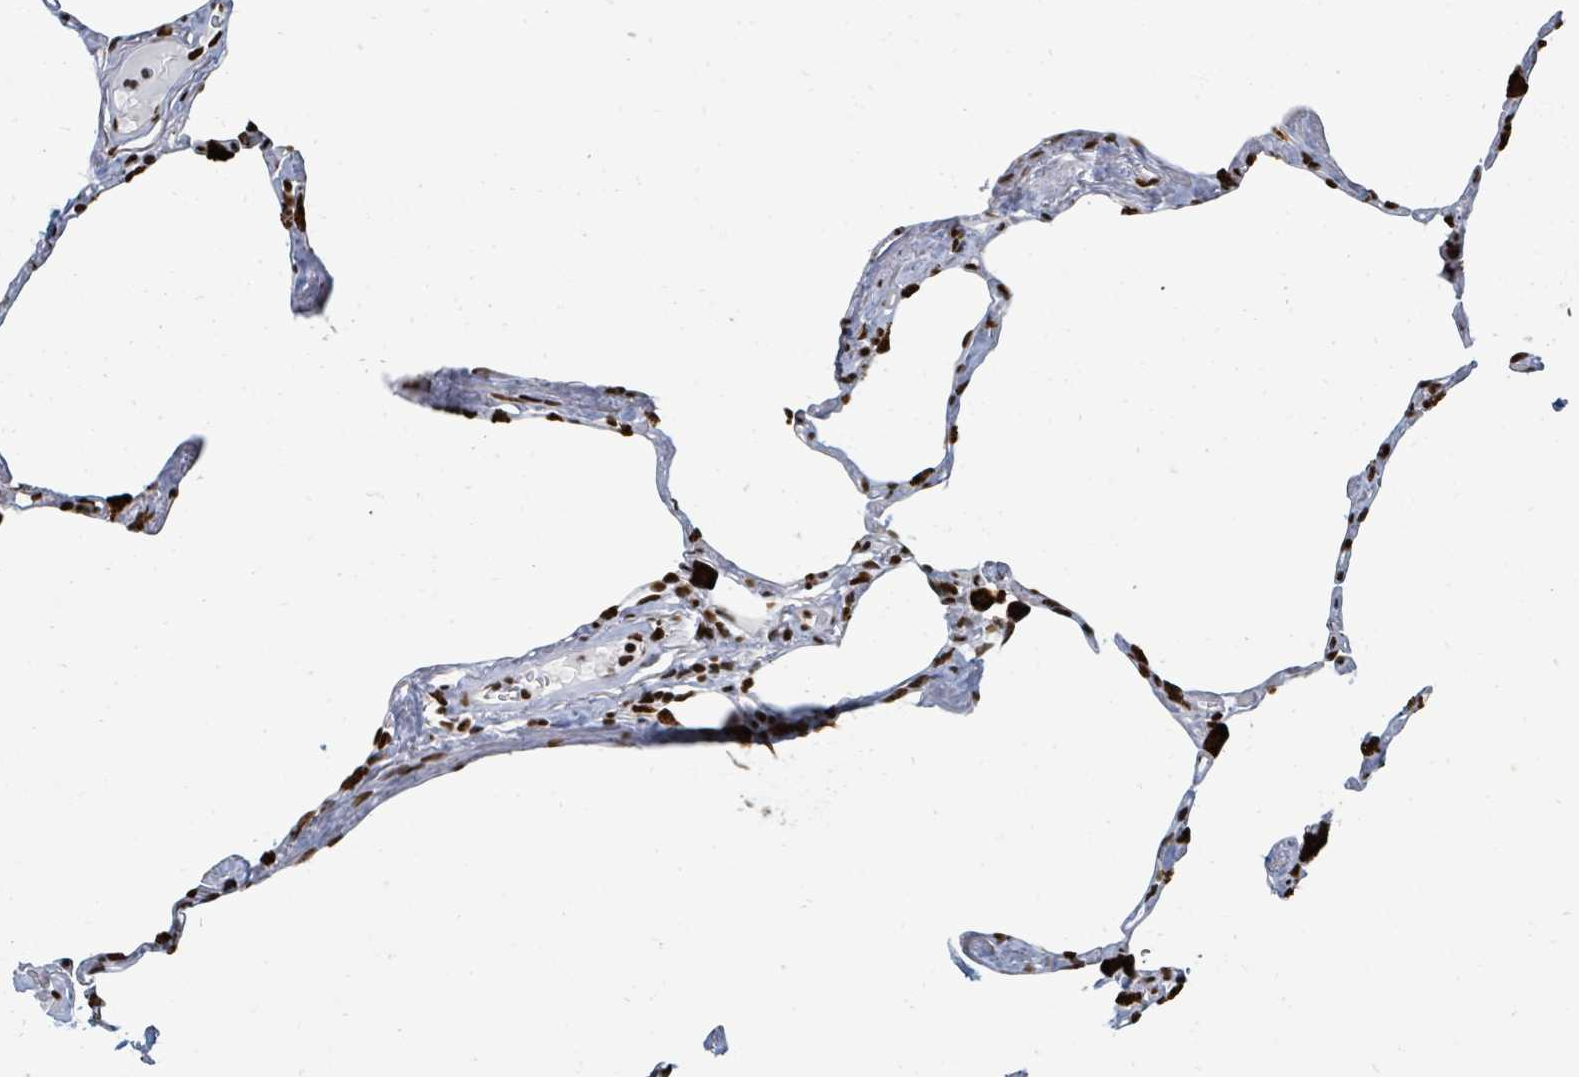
{"staining": {"intensity": "strong", "quantity": "25%-75%", "location": "cytoplasmic/membranous,nuclear"}, "tissue": "lung", "cell_type": "Alveolar cells", "image_type": "normal", "snomed": [{"axis": "morphology", "description": "Normal tissue, NOS"}, {"axis": "topography", "description": "Lung"}], "caption": "Immunohistochemical staining of benign lung reveals 25%-75% levels of strong cytoplasmic/membranous,nuclear protein expression in about 25%-75% of alveolar cells.", "gene": "SUMO2", "patient": {"sex": "male", "age": 65}}